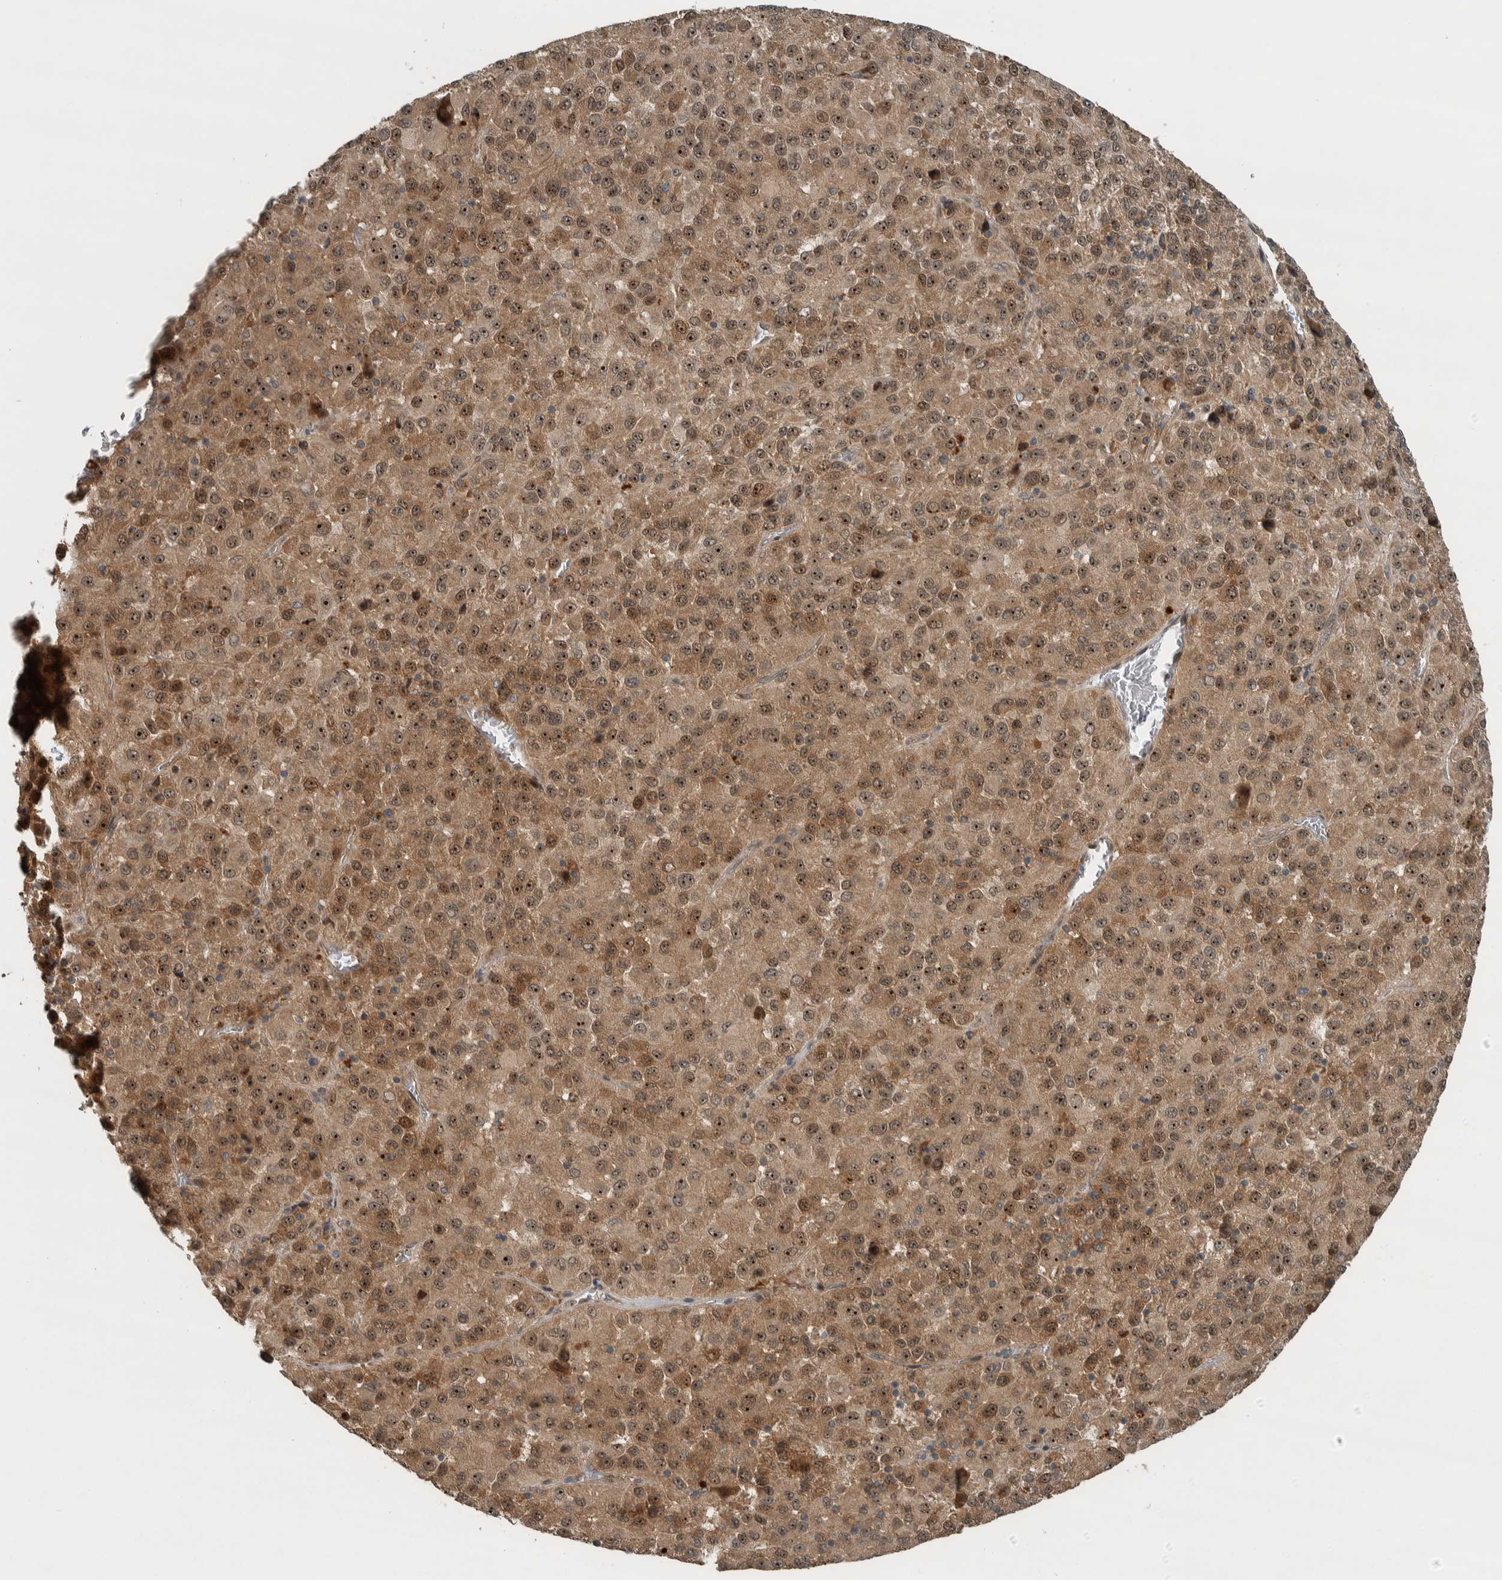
{"staining": {"intensity": "moderate", "quantity": ">75%", "location": "cytoplasmic/membranous,nuclear"}, "tissue": "melanoma", "cell_type": "Tumor cells", "image_type": "cancer", "snomed": [{"axis": "morphology", "description": "Malignant melanoma, Metastatic site"}, {"axis": "topography", "description": "Lung"}], "caption": "Immunohistochemistry (IHC) photomicrograph of neoplastic tissue: malignant melanoma (metastatic site) stained using IHC demonstrates medium levels of moderate protein expression localized specifically in the cytoplasmic/membranous and nuclear of tumor cells, appearing as a cytoplasmic/membranous and nuclear brown color.", "gene": "XPO5", "patient": {"sex": "male", "age": 64}}